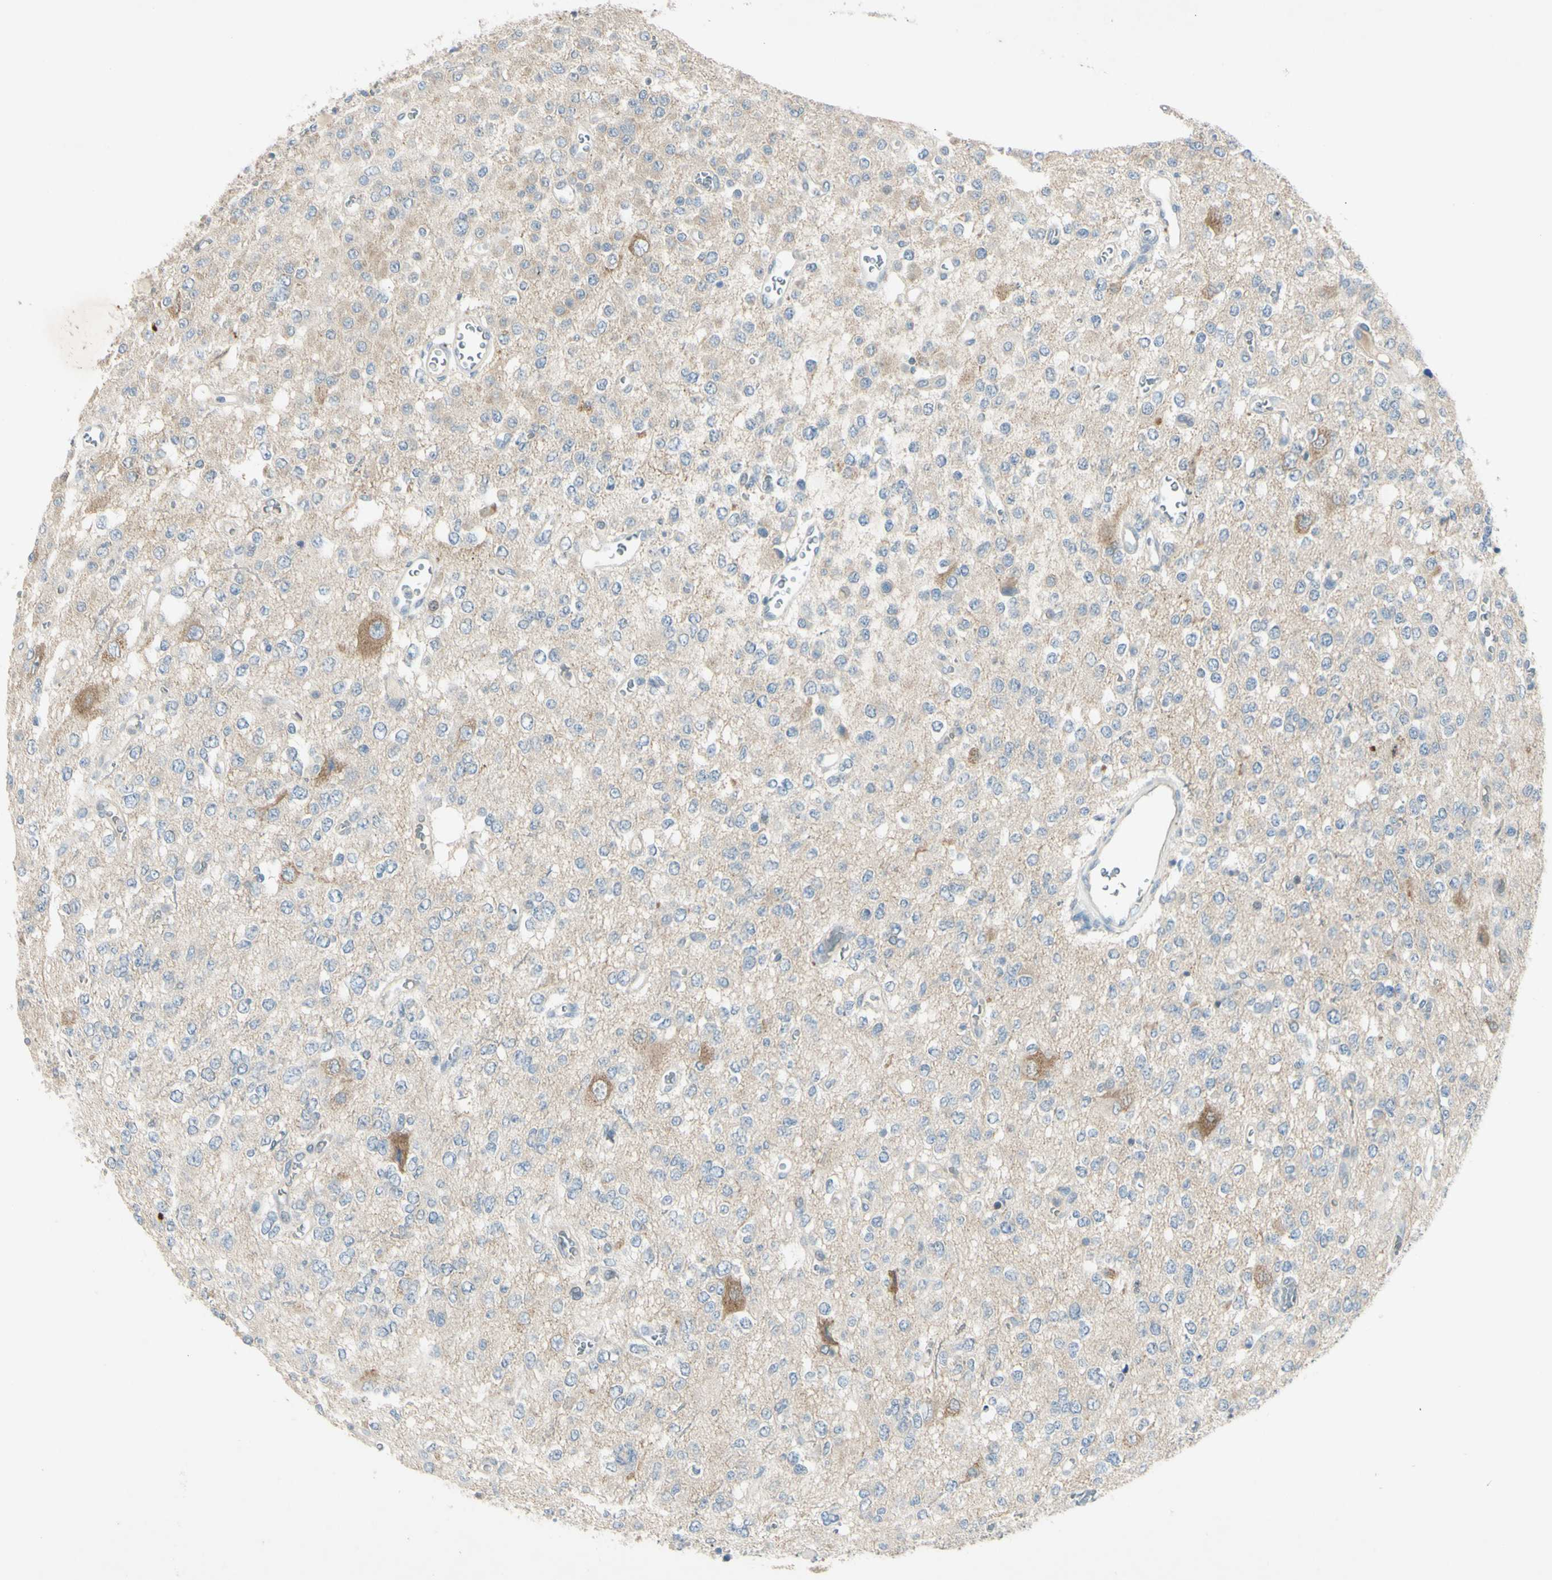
{"staining": {"intensity": "negative", "quantity": "none", "location": "none"}, "tissue": "glioma", "cell_type": "Tumor cells", "image_type": "cancer", "snomed": [{"axis": "morphology", "description": "Glioma, malignant, Low grade"}, {"axis": "topography", "description": "Brain"}], "caption": "Human low-grade glioma (malignant) stained for a protein using immunohistochemistry demonstrates no staining in tumor cells.", "gene": "AATK", "patient": {"sex": "male", "age": 38}}